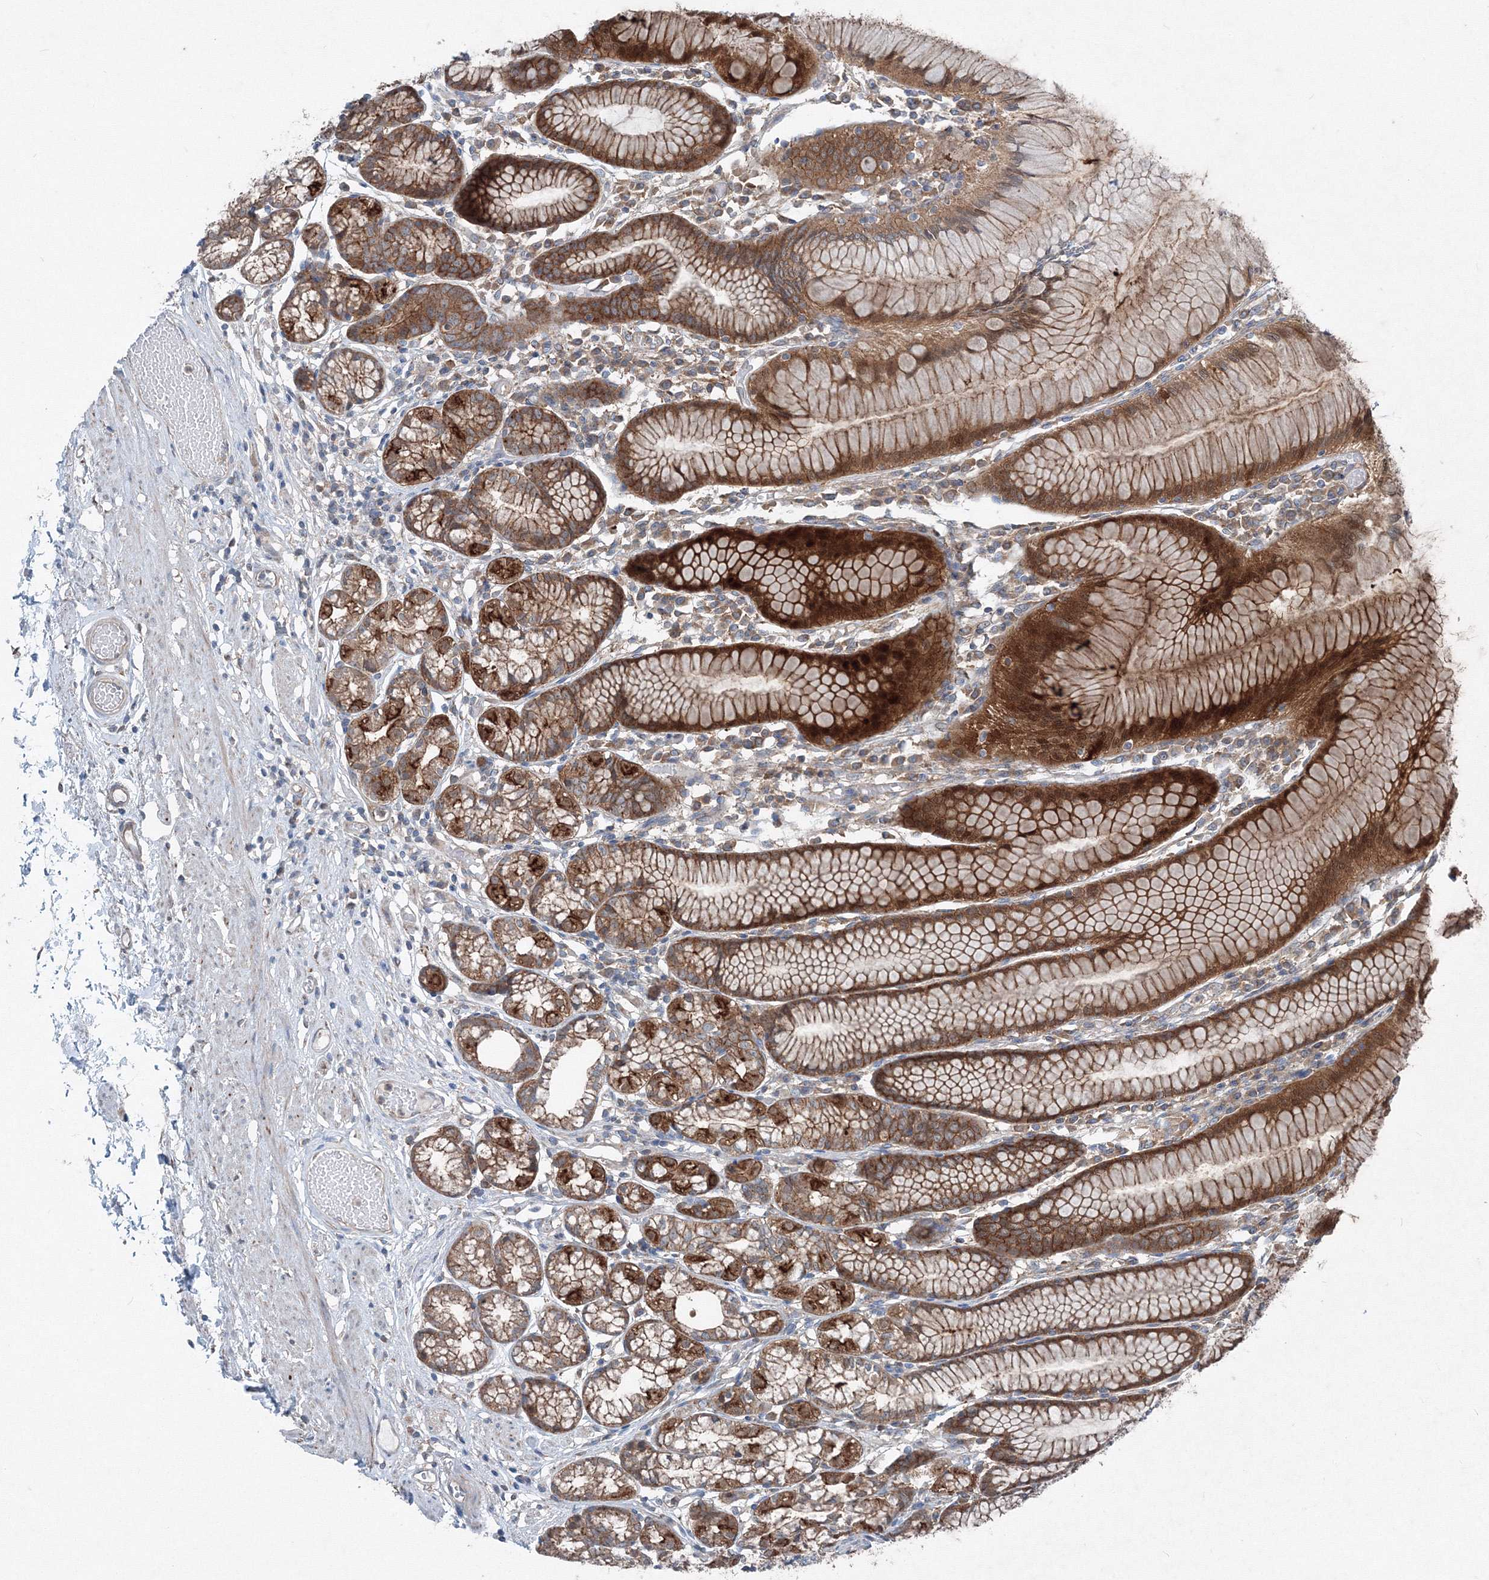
{"staining": {"intensity": "strong", "quantity": ">75%", "location": "cytoplasmic/membranous,nuclear"}, "tissue": "stomach", "cell_type": "Glandular cells", "image_type": "normal", "snomed": [{"axis": "morphology", "description": "Normal tissue, NOS"}, {"axis": "topography", "description": "Stomach"}], "caption": "Immunohistochemical staining of normal stomach reveals high levels of strong cytoplasmic/membranous,nuclear expression in about >75% of glandular cells.", "gene": "TPRKB", "patient": {"sex": "female", "age": 57}}